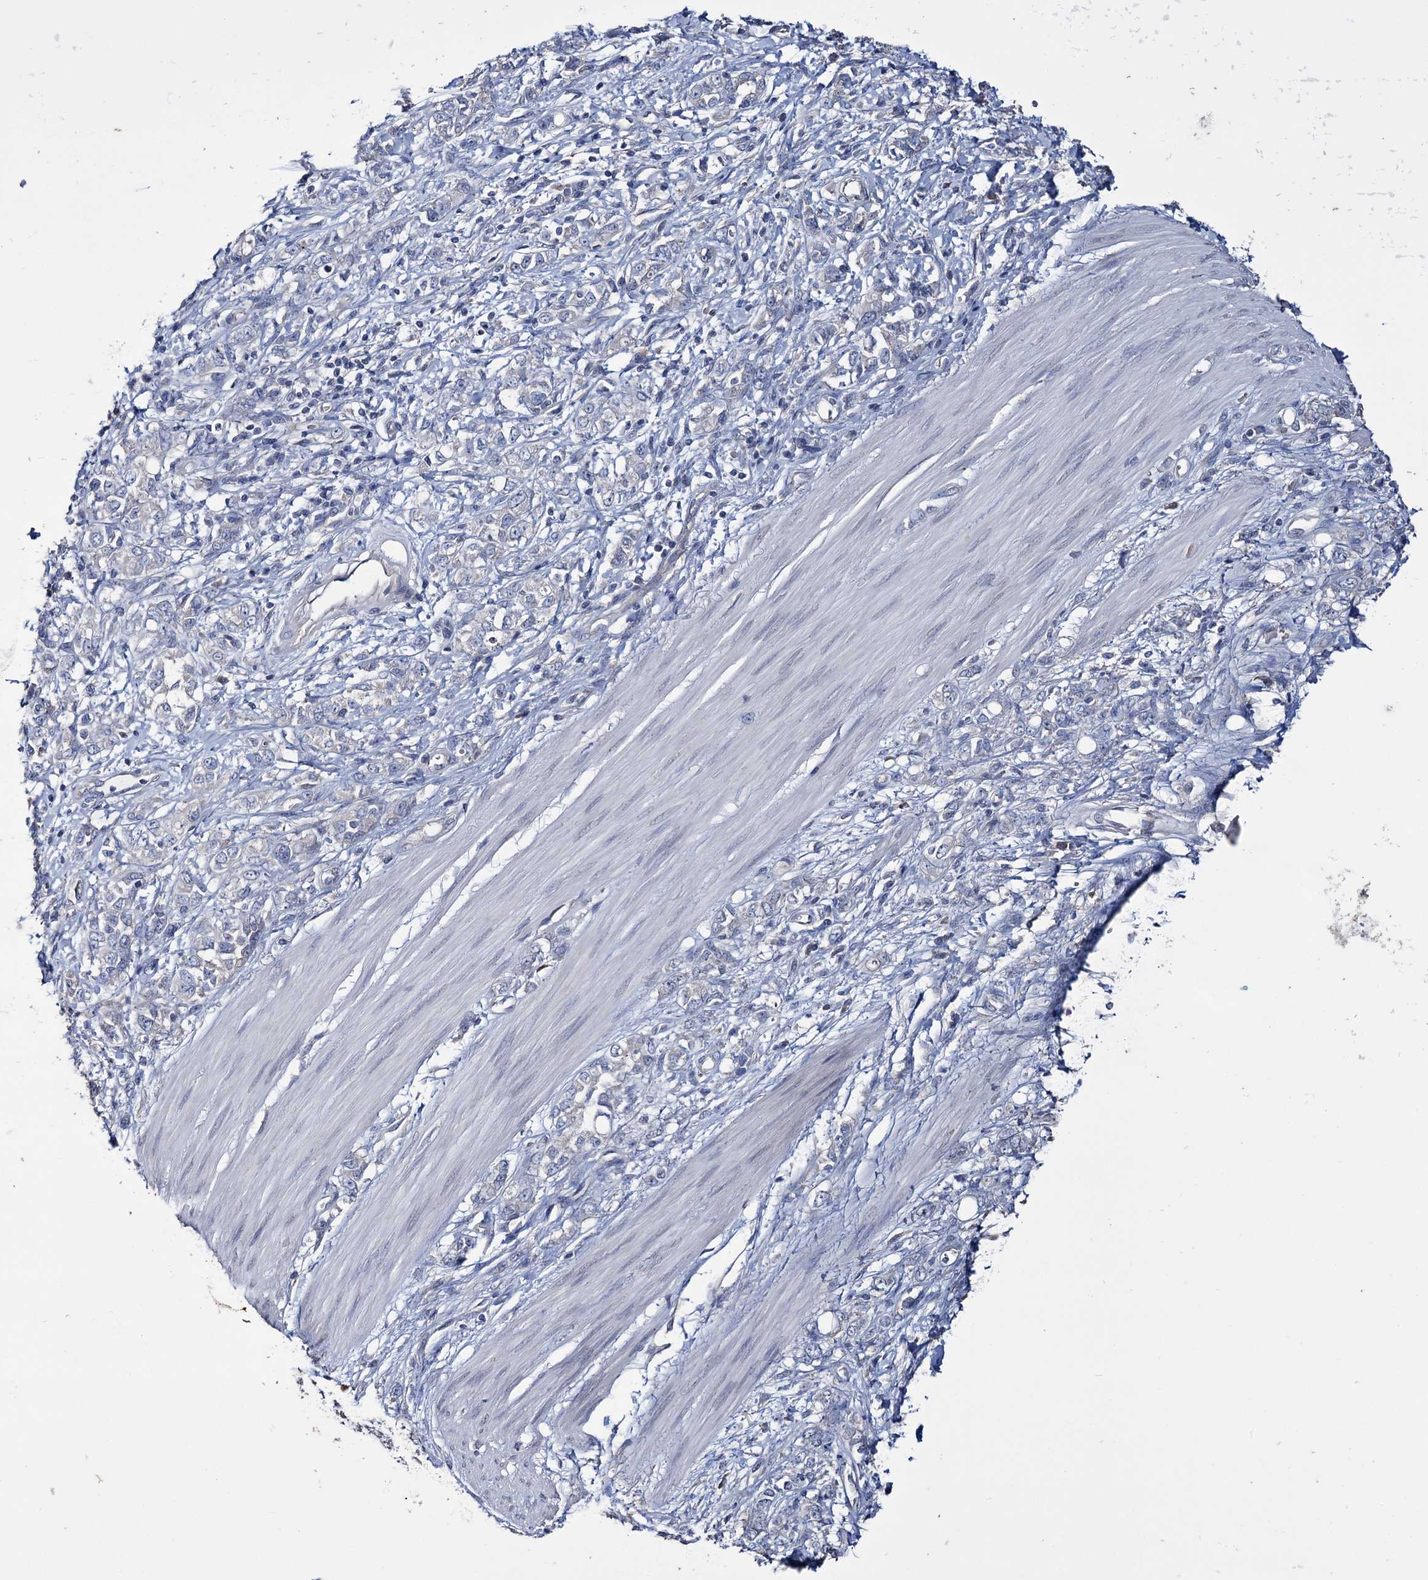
{"staining": {"intensity": "negative", "quantity": "none", "location": "none"}, "tissue": "stomach cancer", "cell_type": "Tumor cells", "image_type": "cancer", "snomed": [{"axis": "morphology", "description": "Adenocarcinoma, NOS"}, {"axis": "topography", "description": "Stomach"}], "caption": "This micrograph is of stomach cancer stained with IHC to label a protein in brown with the nuclei are counter-stained blue. There is no positivity in tumor cells.", "gene": "EPB41L5", "patient": {"sex": "female", "age": 76}}